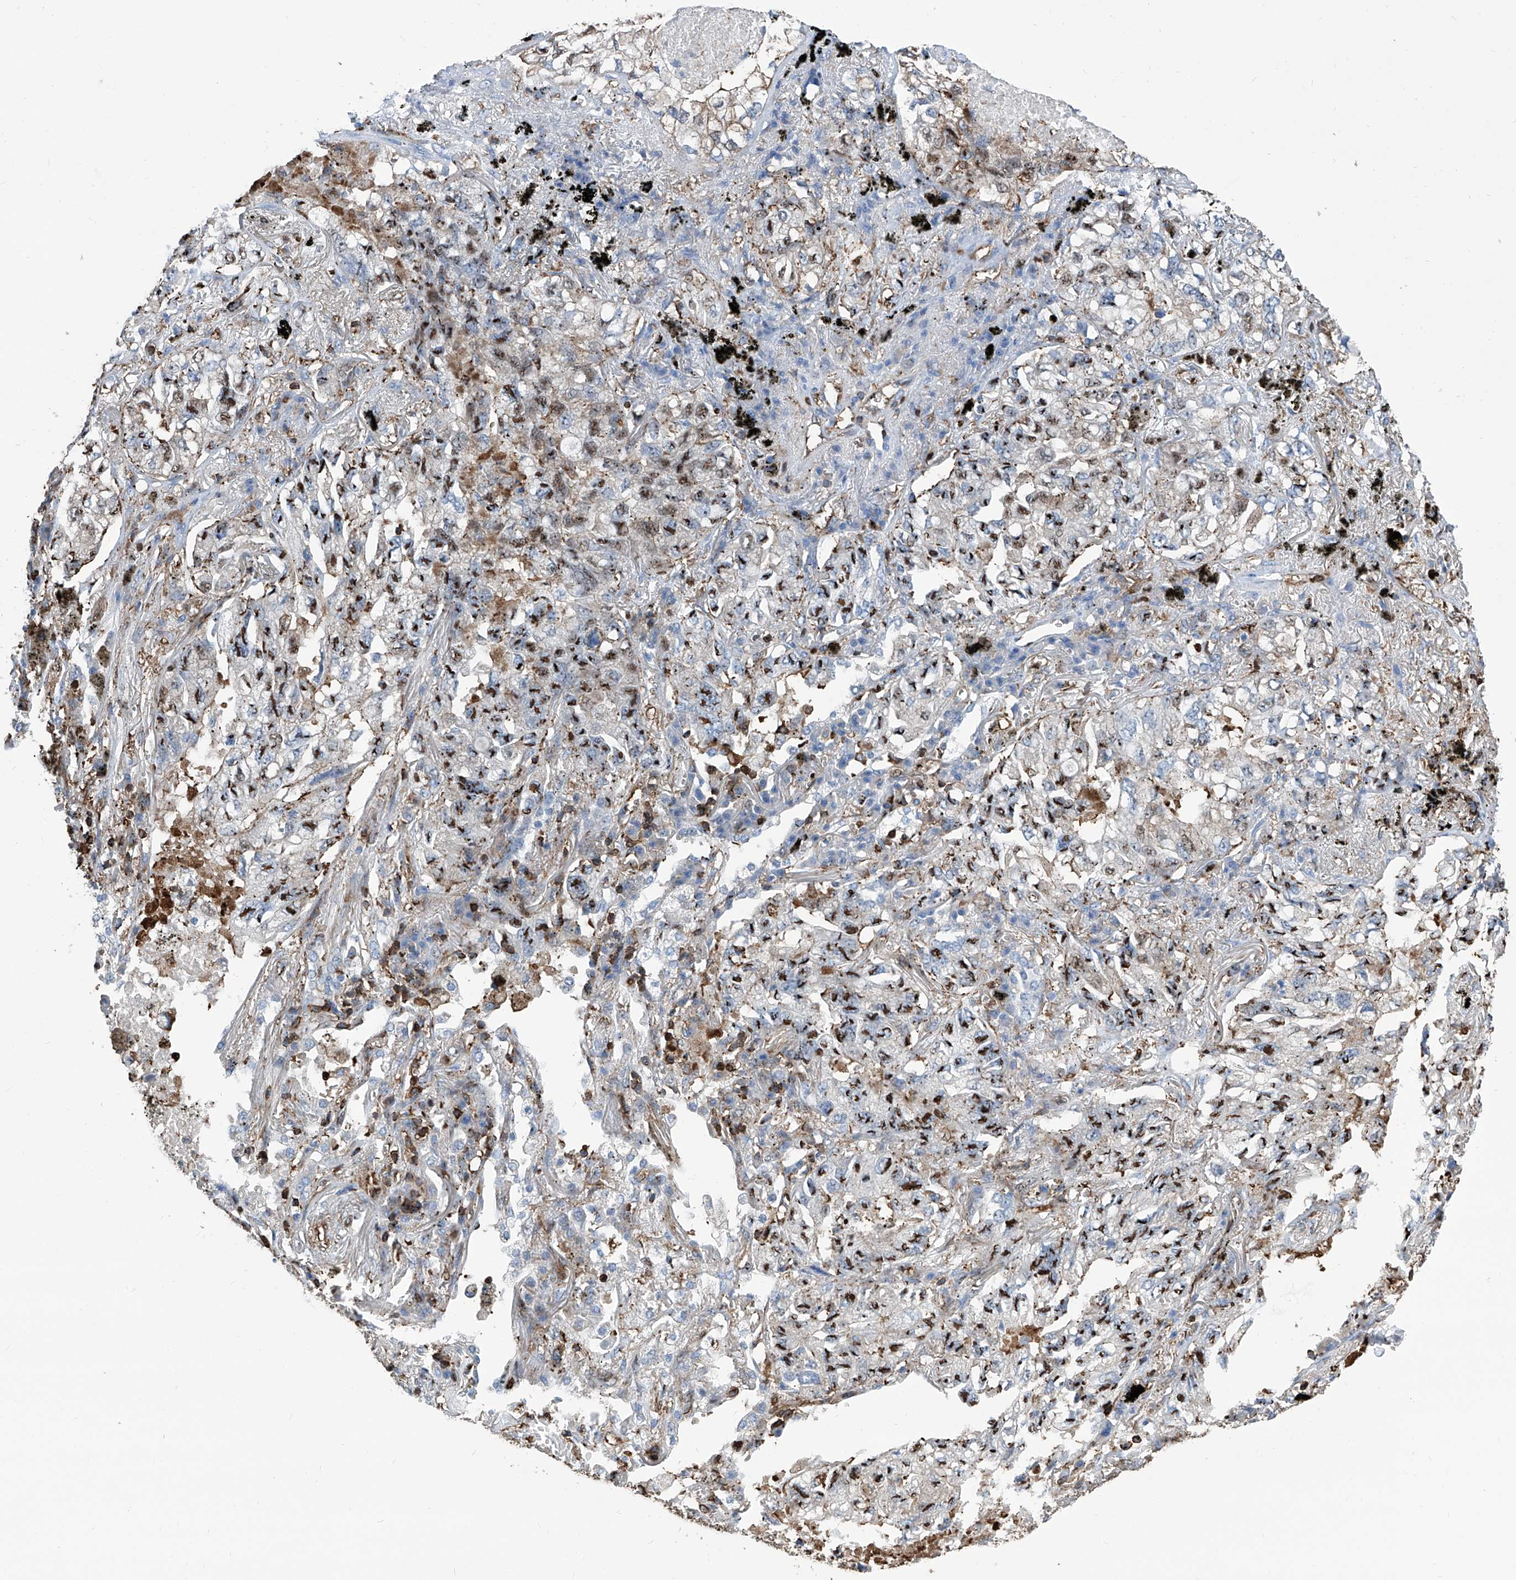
{"staining": {"intensity": "moderate", "quantity": "25%-75%", "location": "cytoplasmic/membranous,nuclear"}, "tissue": "lung cancer", "cell_type": "Tumor cells", "image_type": "cancer", "snomed": [{"axis": "morphology", "description": "Adenocarcinoma, NOS"}, {"axis": "topography", "description": "Lung"}], "caption": "IHC of lung cancer shows medium levels of moderate cytoplasmic/membranous and nuclear positivity in approximately 25%-75% of tumor cells.", "gene": "ZNF484", "patient": {"sex": "male", "age": 65}}